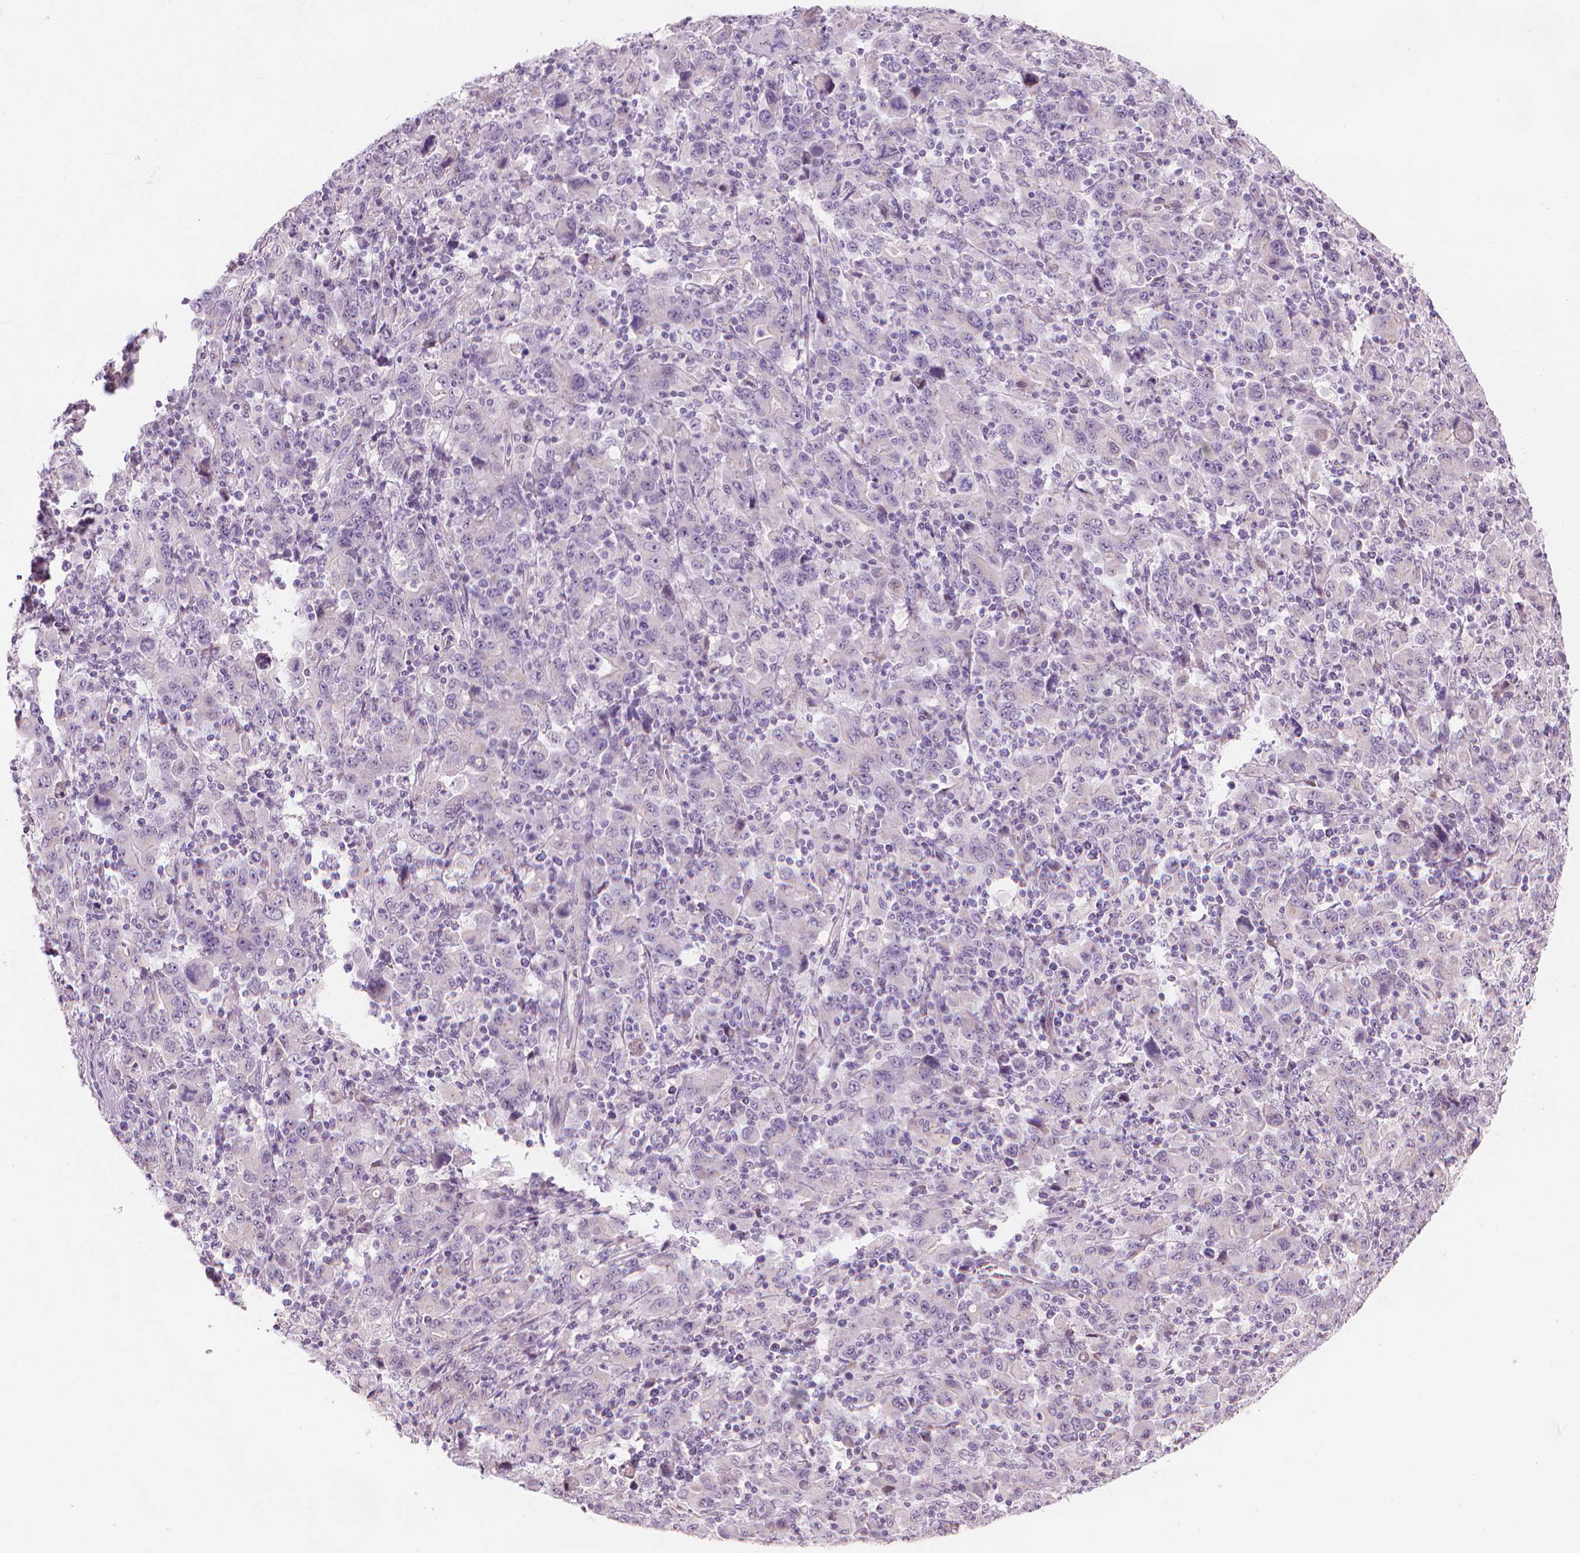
{"staining": {"intensity": "negative", "quantity": "none", "location": "none"}, "tissue": "stomach cancer", "cell_type": "Tumor cells", "image_type": "cancer", "snomed": [{"axis": "morphology", "description": "Adenocarcinoma, NOS"}, {"axis": "topography", "description": "Stomach, upper"}], "caption": "This is an immunohistochemistry micrograph of human stomach cancer (adenocarcinoma). There is no expression in tumor cells.", "gene": "IFFO1", "patient": {"sex": "male", "age": 69}}